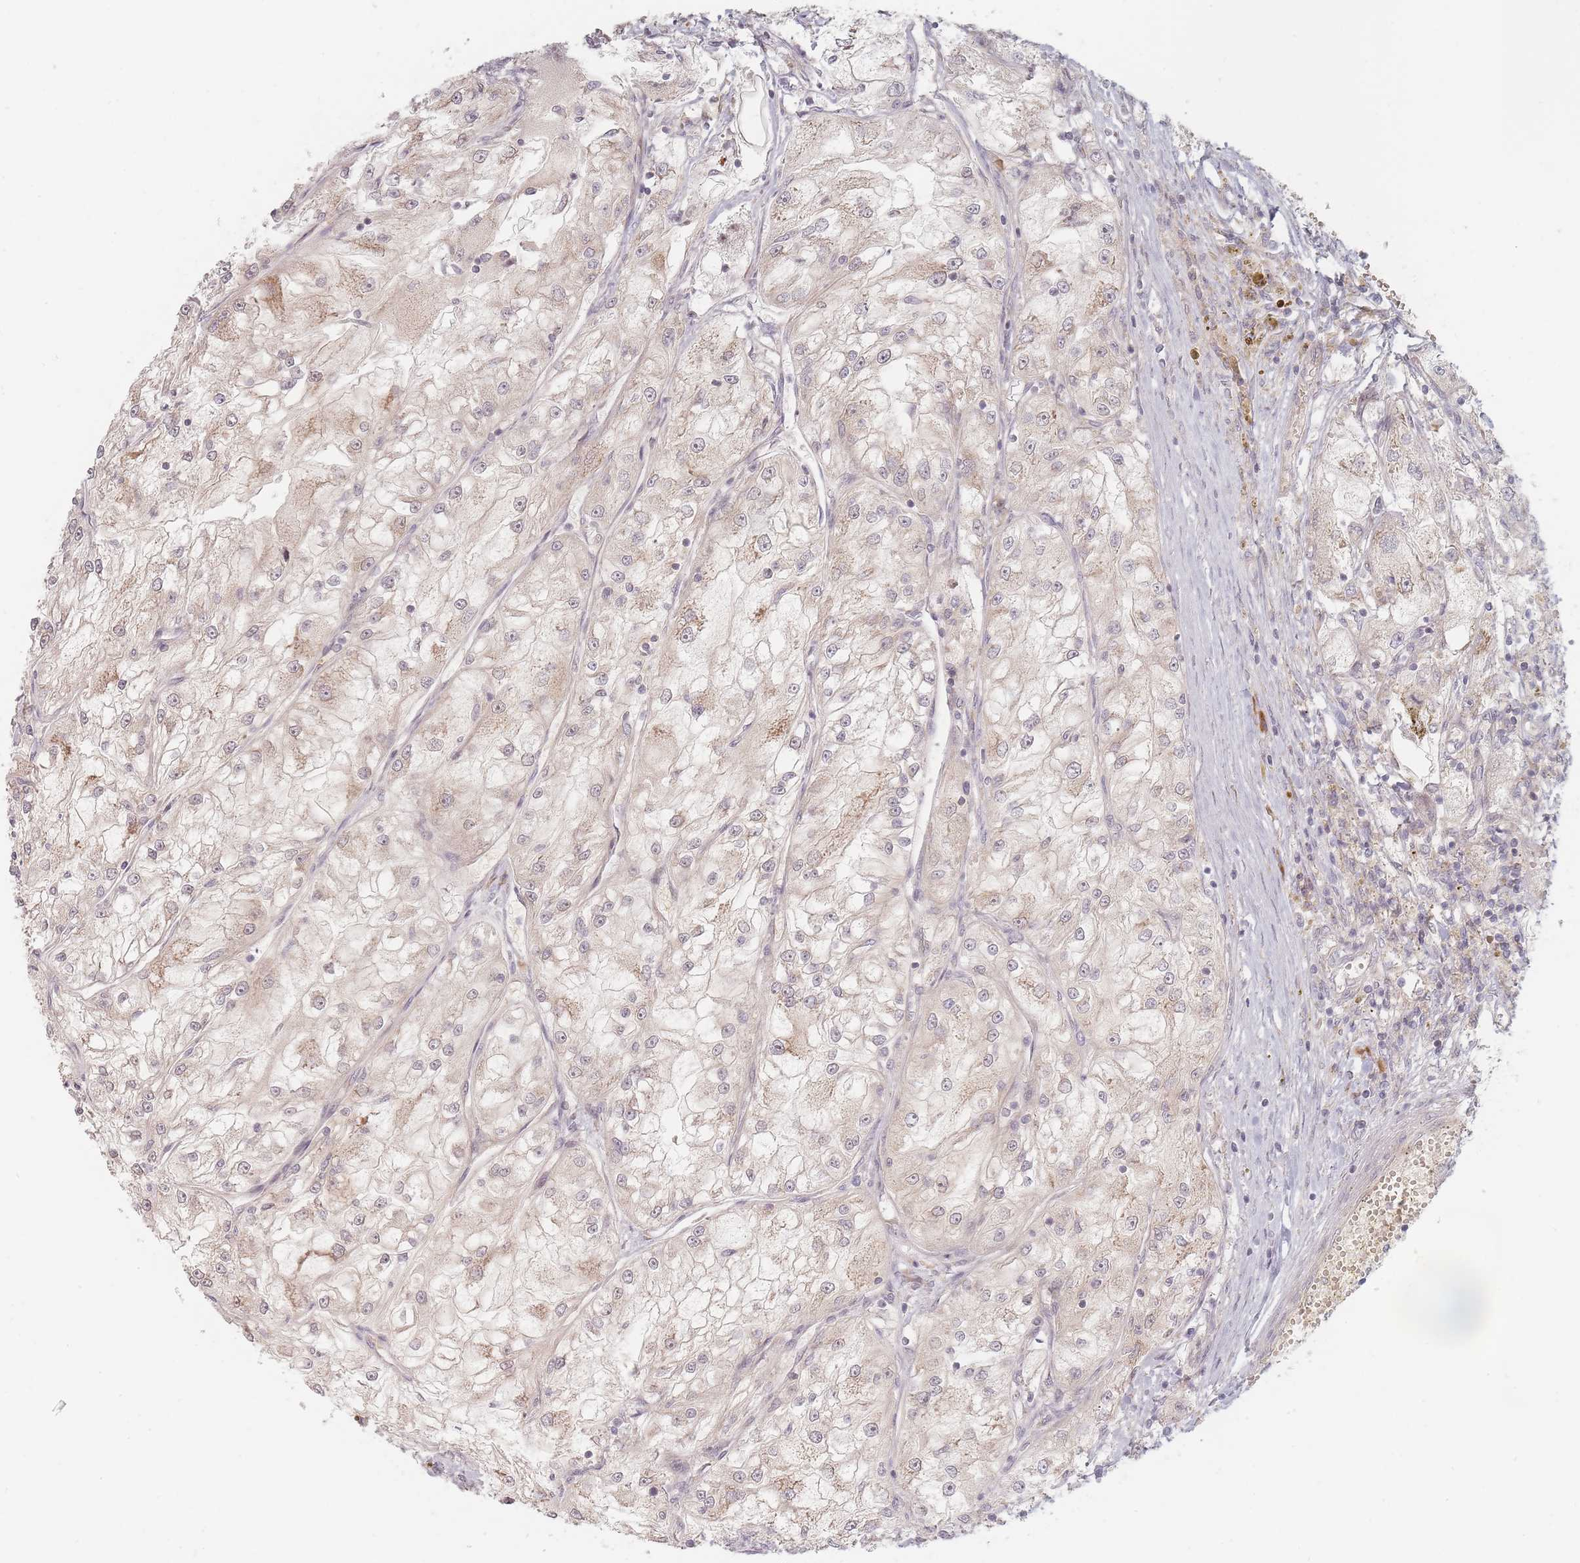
{"staining": {"intensity": "moderate", "quantity": "<25%", "location": "cytoplasmic/membranous"}, "tissue": "renal cancer", "cell_type": "Tumor cells", "image_type": "cancer", "snomed": [{"axis": "morphology", "description": "Adenocarcinoma, NOS"}, {"axis": "topography", "description": "Kidney"}], "caption": "The photomicrograph reveals a brown stain indicating the presence of a protein in the cytoplasmic/membranous of tumor cells in renal cancer (adenocarcinoma).", "gene": "ZKSCAN7", "patient": {"sex": "female", "age": 72}}